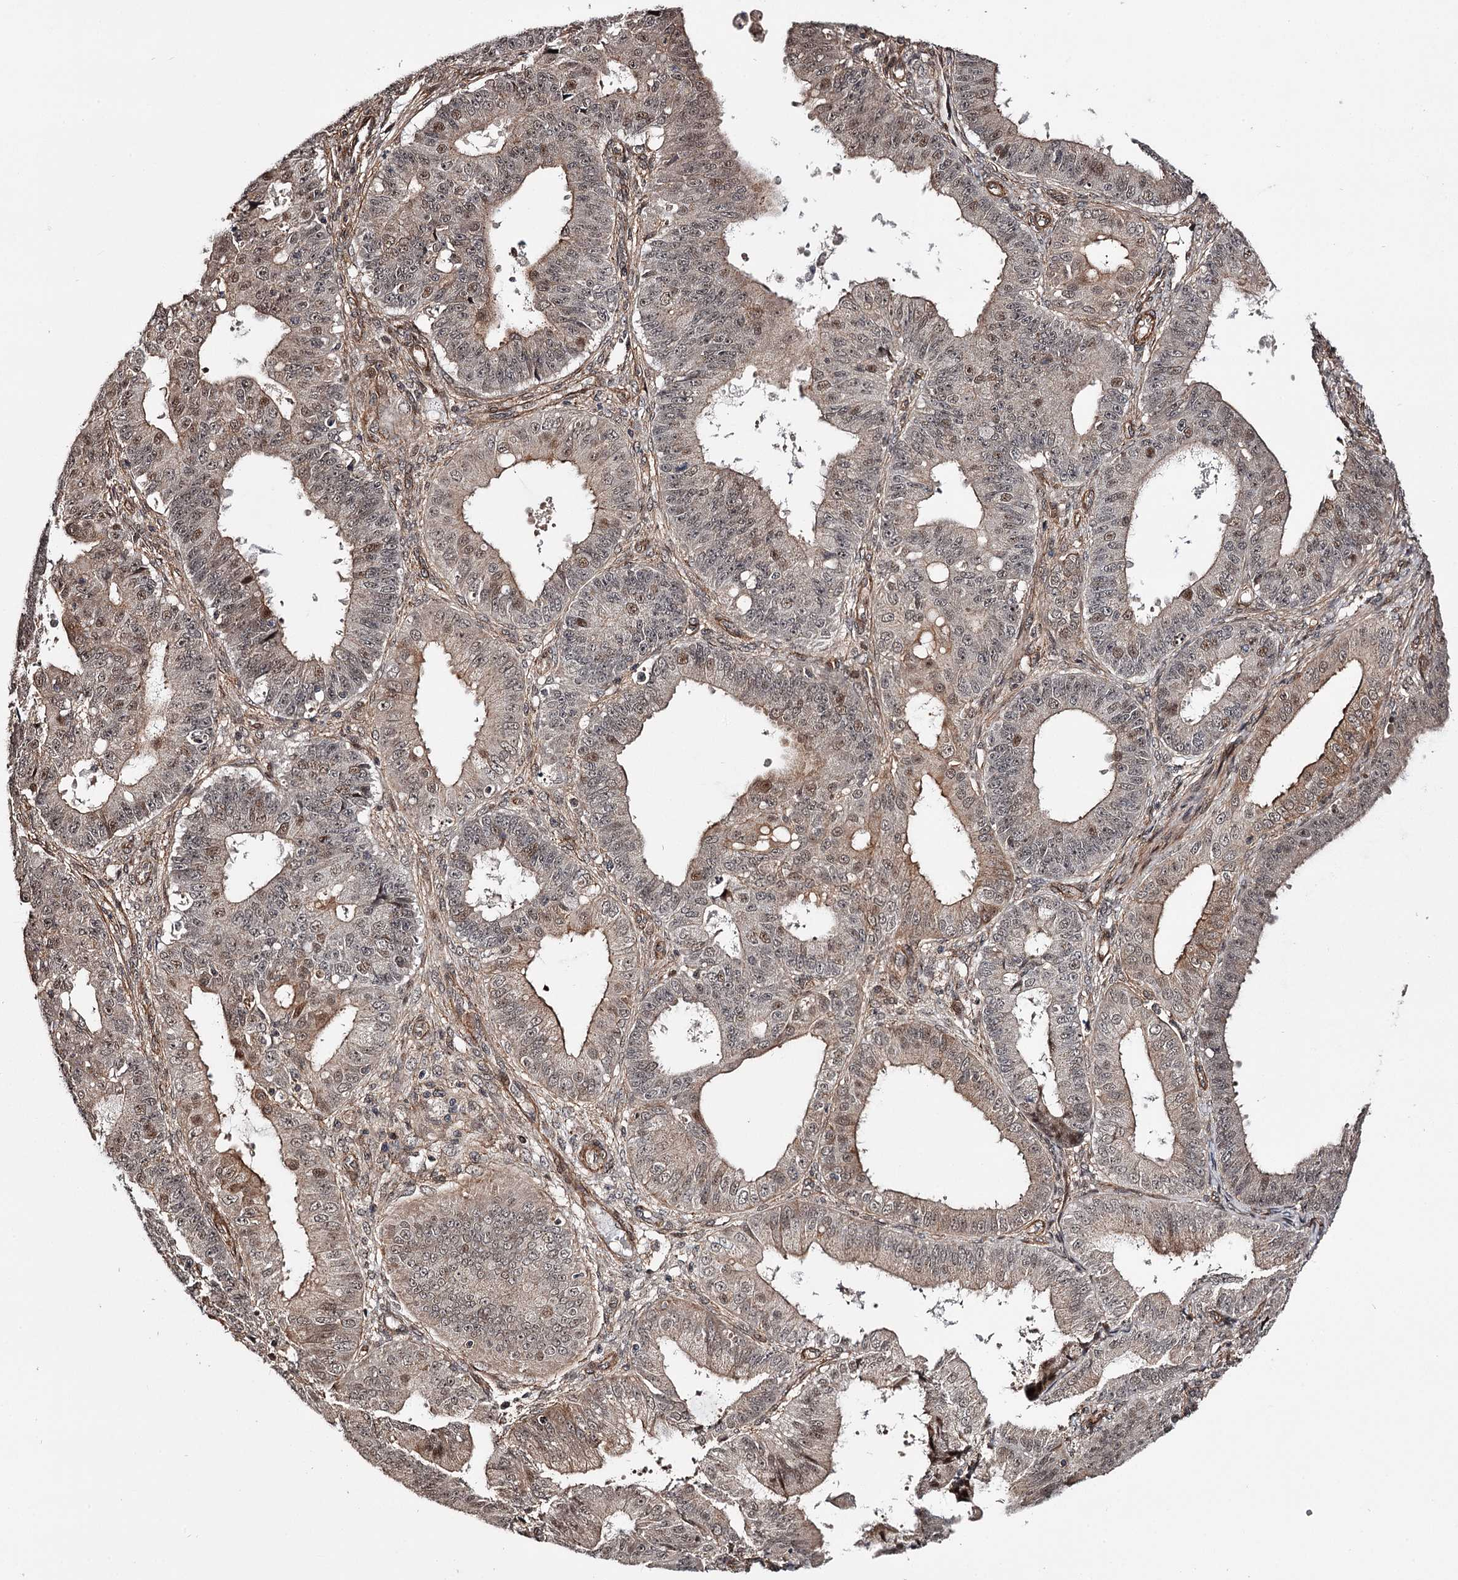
{"staining": {"intensity": "moderate", "quantity": "25%-75%", "location": "cytoplasmic/membranous,nuclear"}, "tissue": "ovarian cancer", "cell_type": "Tumor cells", "image_type": "cancer", "snomed": [{"axis": "morphology", "description": "Carcinoma, endometroid"}, {"axis": "topography", "description": "Appendix"}, {"axis": "topography", "description": "Ovary"}], "caption": "IHC of endometroid carcinoma (ovarian) displays medium levels of moderate cytoplasmic/membranous and nuclear positivity in about 25%-75% of tumor cells.", "gene": "TTC33", "patient": {"sex": "female", "age": 42}}